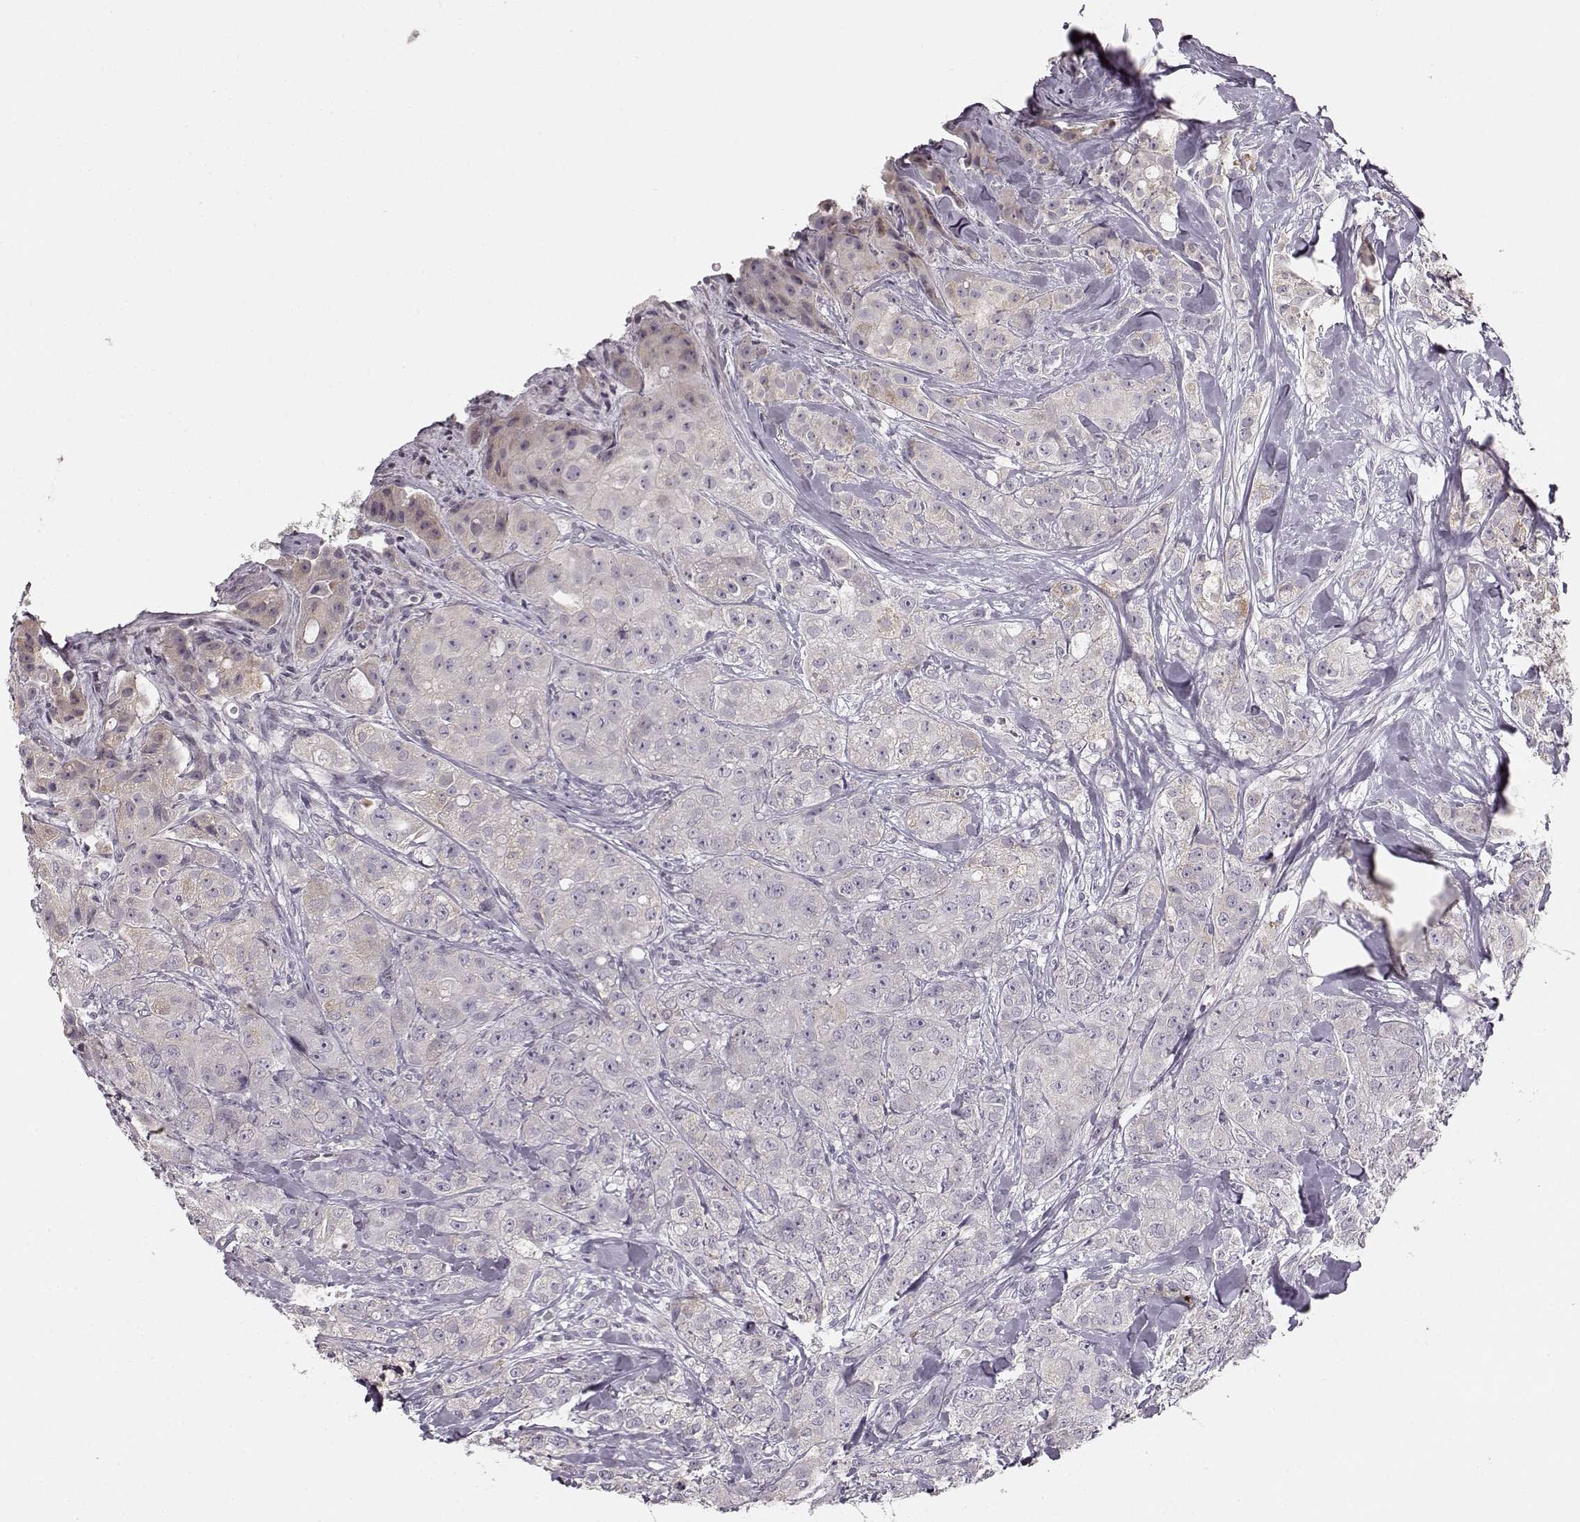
{"staining": {"intensity": "negative", "quantity": "none", "location": "none"}, "tissue": "breast cancer", "cell_type": "Tumor cells", "image_type": "cancer", "snomed": [{"axis": "morphology", "description": "Duct carcinoma"}, {"axis": "topography", "description": "Breast"}], "caption": "Tumor cells are negative for protein expression in human infiltrating ductal carcinoma (breast). The staining is performed using DAB (3,3'-diaminobenzidine) brown chromogen with nuclei counter-stained in using hematoxylin.", "gene": "MAP6D1", "patient": {"sex": "female", "age": 43}}